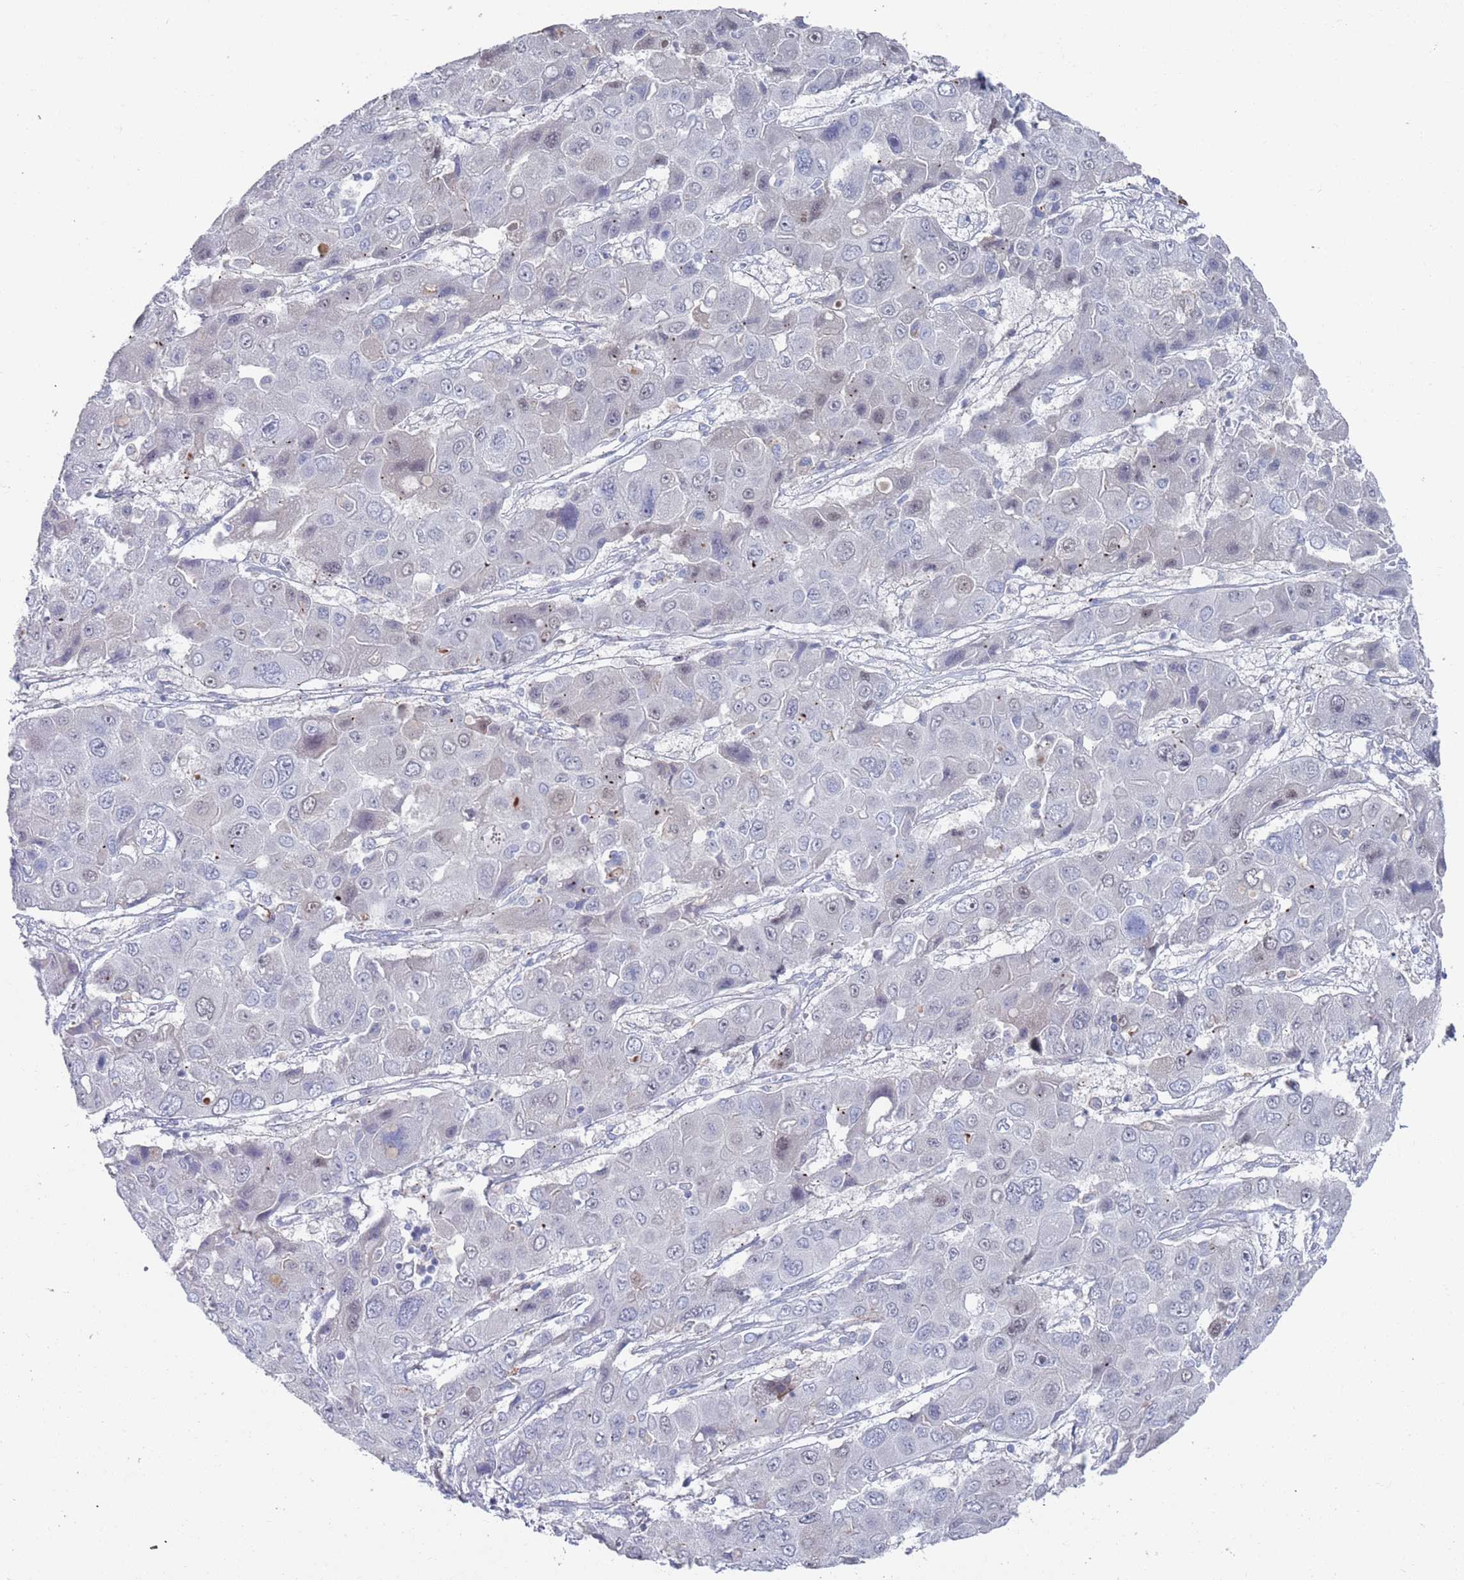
{"staining": {"intensity": "weak", "quantity": "<25%", "location": "nuclear"}, "tissue": "liver cancer", "cell_type": "Tumor cells", "image_type": "cancer", "snomed": [{"axis": "morphology", "description": "Cholangiocarcinoma"}, {"axis": "topography", "description": "Liver"}], "caption": "Tumor cells are negative for brown protein staining in liver cancer (cholangiocarcinoma).", "gene": "MAT1A", "patient": {"sex": "male", "age": 67}}